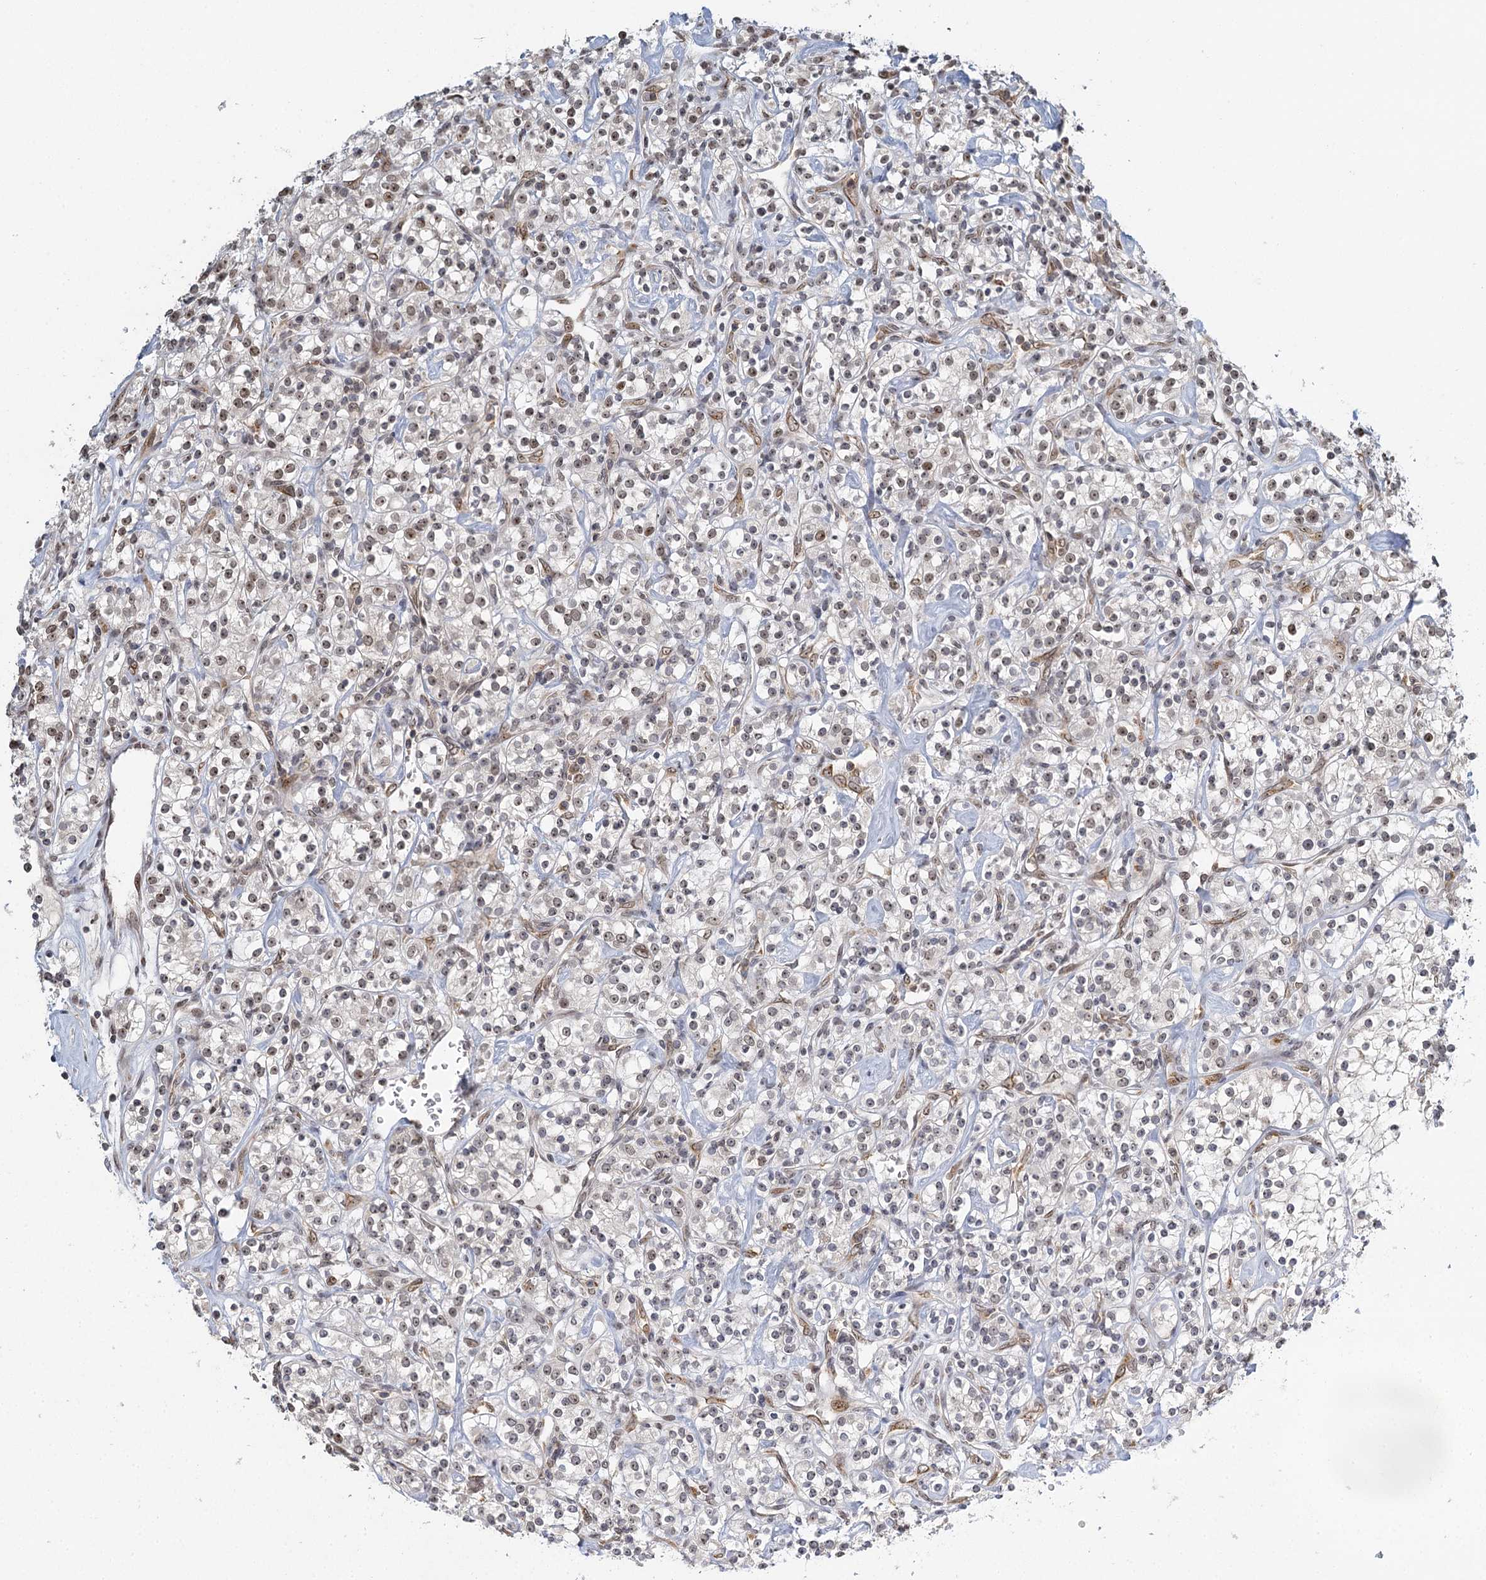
{"staining": {"intensity": "weak", "quantity": "<25%", "location": "nuclear"}, "tissue": "renal cancer", "cell_type": "Tumor cells", "image_type": "cancer", "snomed": [{"axis": "morphology", "description": "Adenocarcinoma, NOS"}, {"axis": "topography", "description": "Kidney"}], "caption": "DAB (3,3'-diaminobenzidine) immunohistochemical staining of human renal cancer reveals no significant positivity in tumor cells.", "gene": "TREX1", "patient": {"sex": "male", "age": 77}}